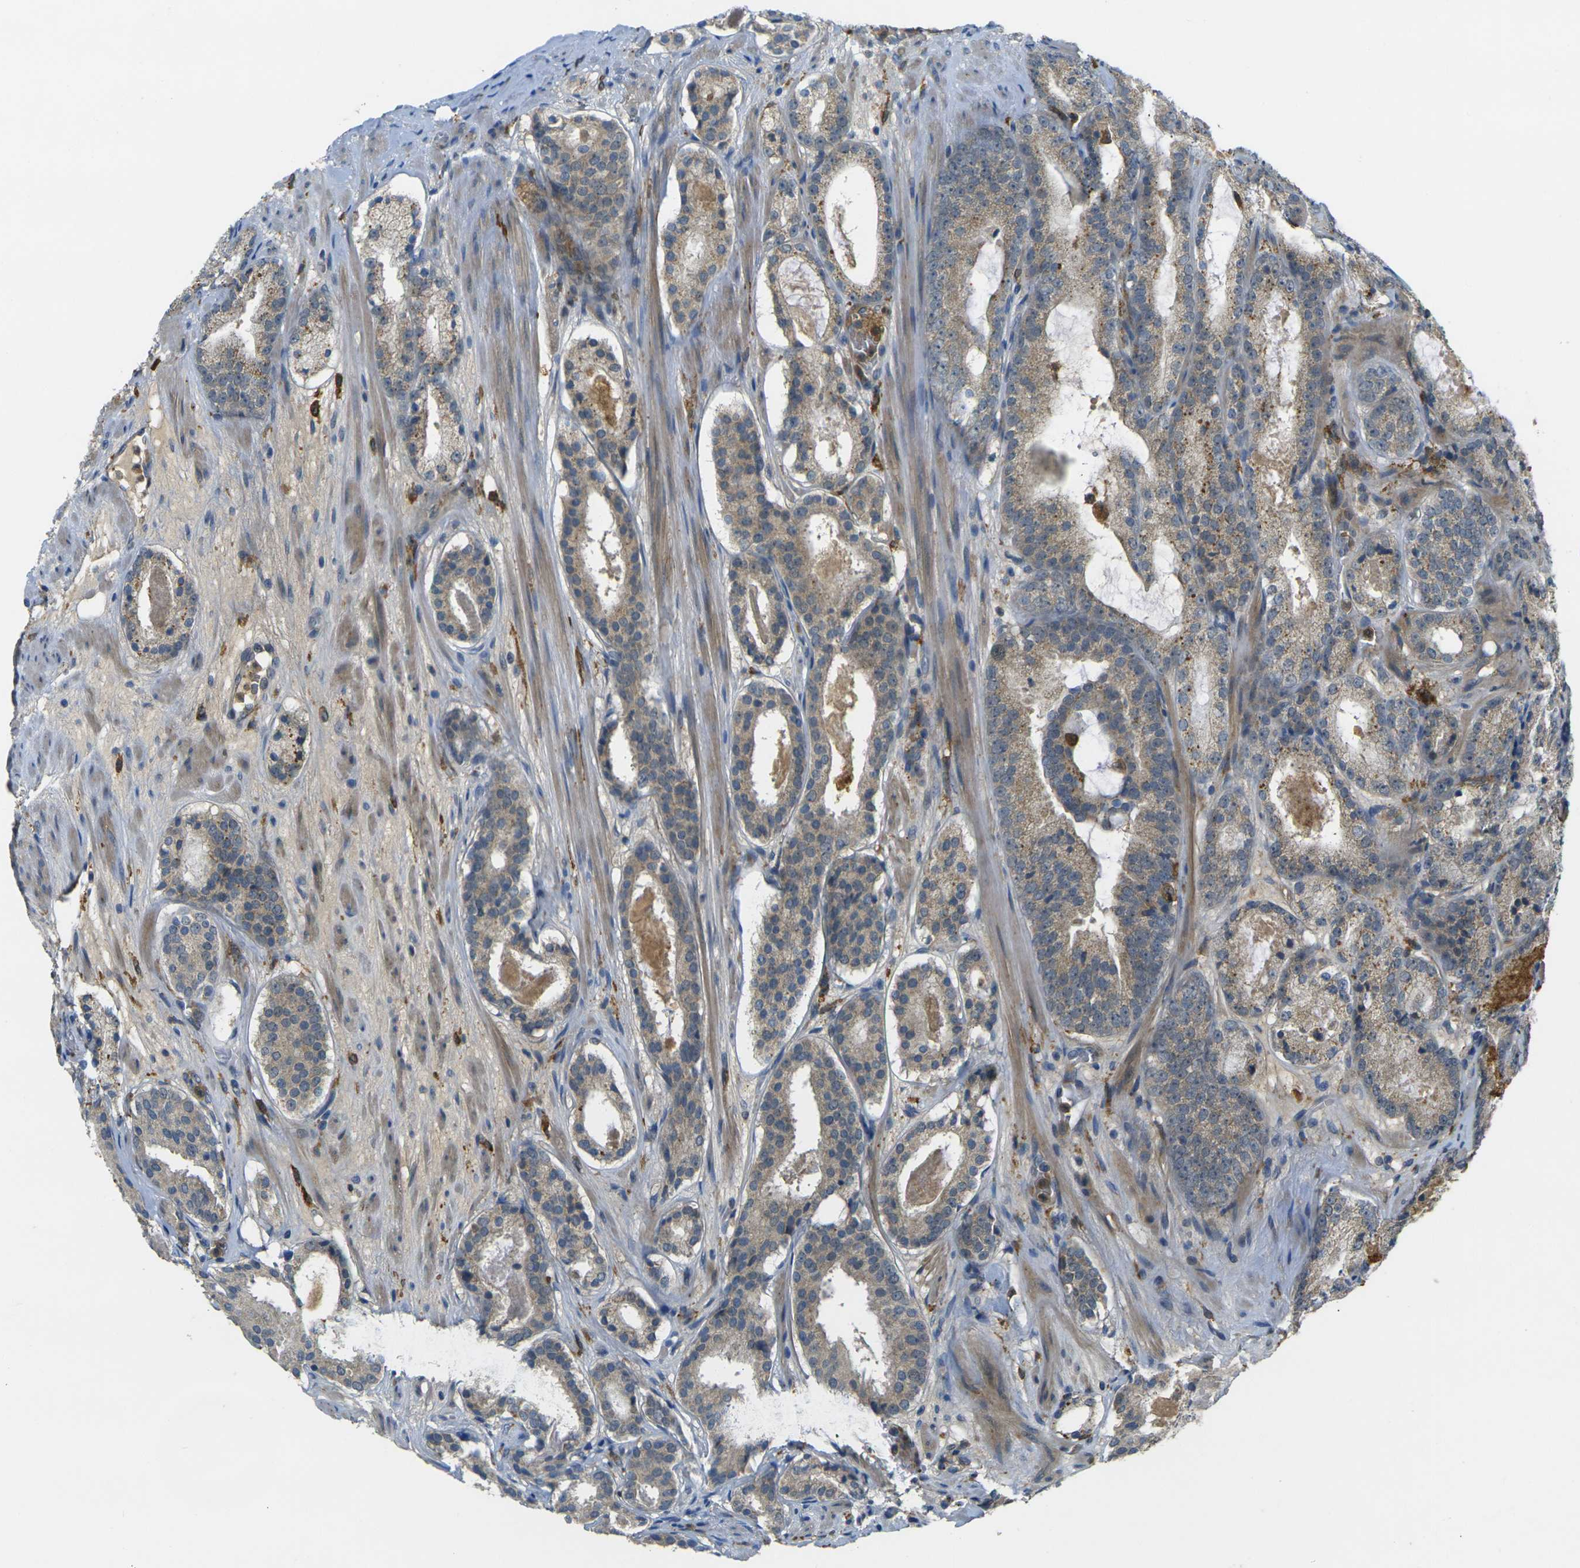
{"staining": {"intensity": "weak", "quantity": ">75%", "location": "cytoplasmic/membranous"}, "tissue": "prostate cancer", "cell_type": "Tumor cells", "image_type": "cancer", "snomed": [{"axis": "morphology", "description": "Adenocarcinoma, Low grade"}, {"axis": "topography", "description": "Prostate"}], "caption": "IHC of prostate cancer shows low levels of weak cytoplasmic/membranous positivity in about >75% of tumor cells. (DAB (3,3'-diaminobenzidine) IHC, brown staining for protein, blue staining for nuclei).", "gene": "PIGL", "patient": {"sex": "male", "age": 69}}